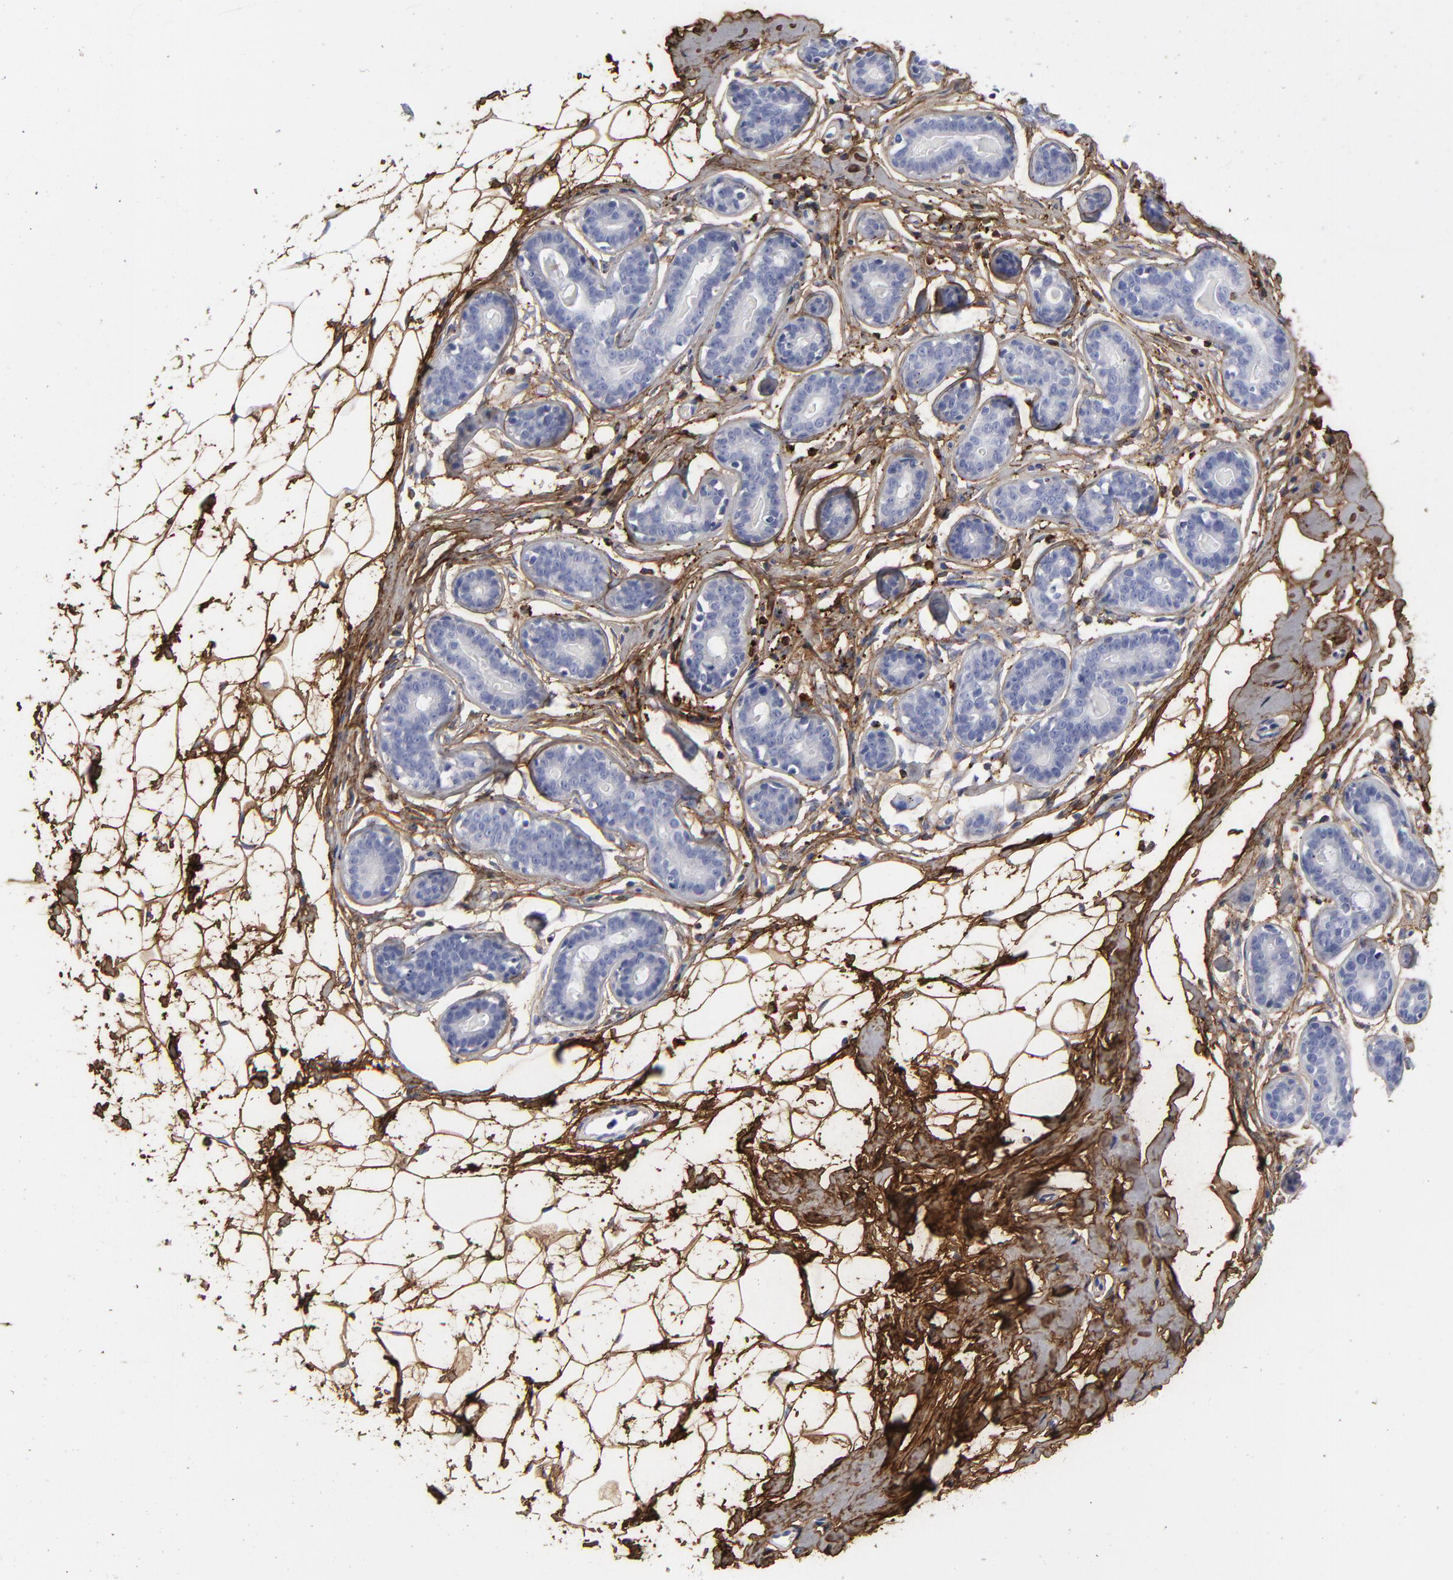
{"staining": {"intensity": "moderate", "quantity": ">75%", "location": "cytoplasmic/membranous"}, "tissue": "breast", "cell_type": "Adipocytes", "image_type": "normal", "snomed": [{"axis": "morphology", "description": "Normal tissue, NOS"}, {"axis": "topography", "description": "Breast"}], "caption": "Moderate cytoplasmic/membranous staining for a protein is present in about >75% of adipocytes of unremarkable breast using immunohistochemistry.", "gene": "DCN", "patient": {"sex": "female", "age": 22}}